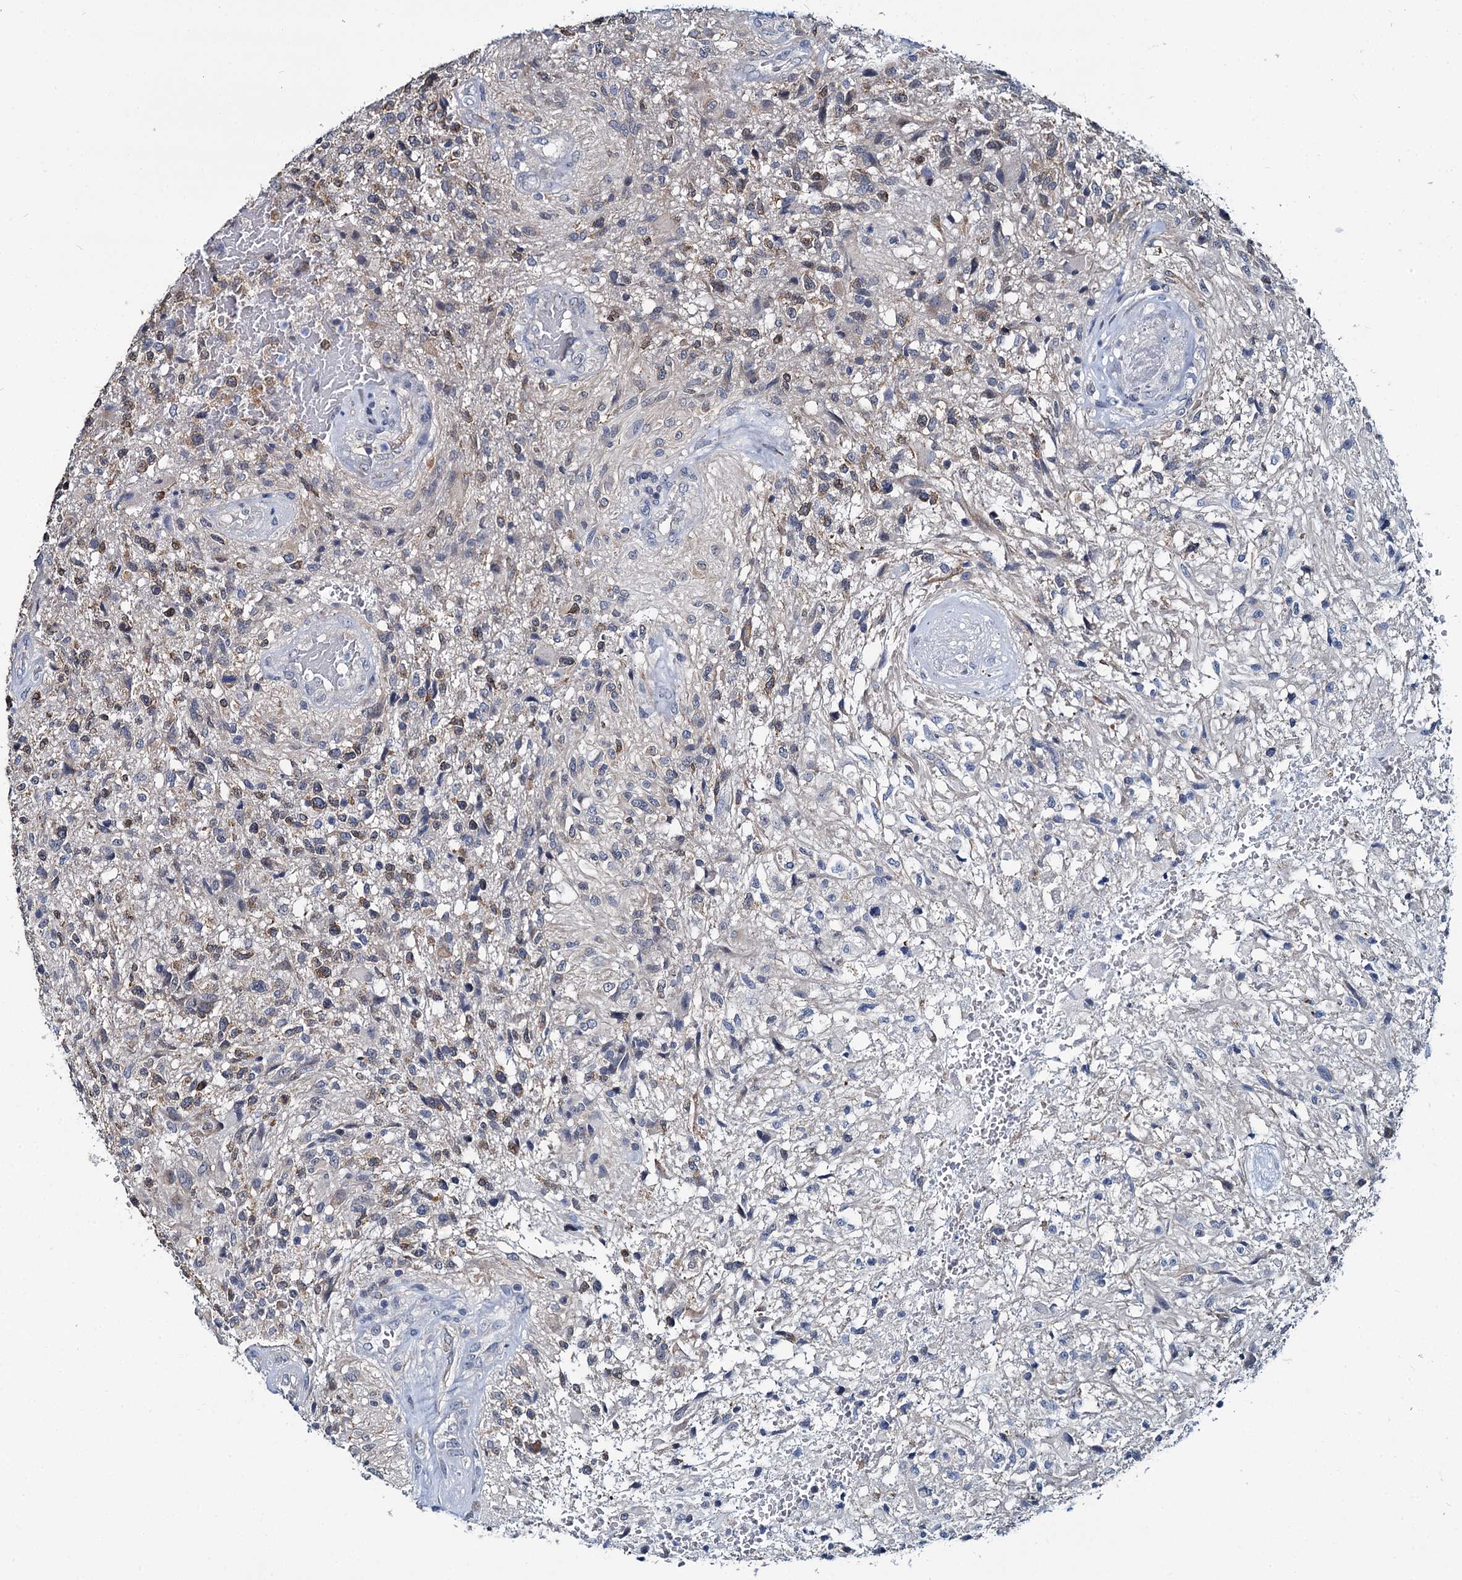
{"staining": {"intensity": "weak", "quantity": "<25%", "location": "cytoplasmic/membranous"}, "tissue": "glioma", "cell_type": "Tumor cells", "image_type": "cancer", "snomed": [{"axis": "morphology", "description": "Glioma, malignant, High grade"}, {"axis": "topography", "description": "Brain"}], "caption": "Micrograph shows no protein positivity in tumor cells of glioma tissue. Nuclei are stained in blue.", "gene": "MIOX", "patient": {"sex": "male", "age": 56}}